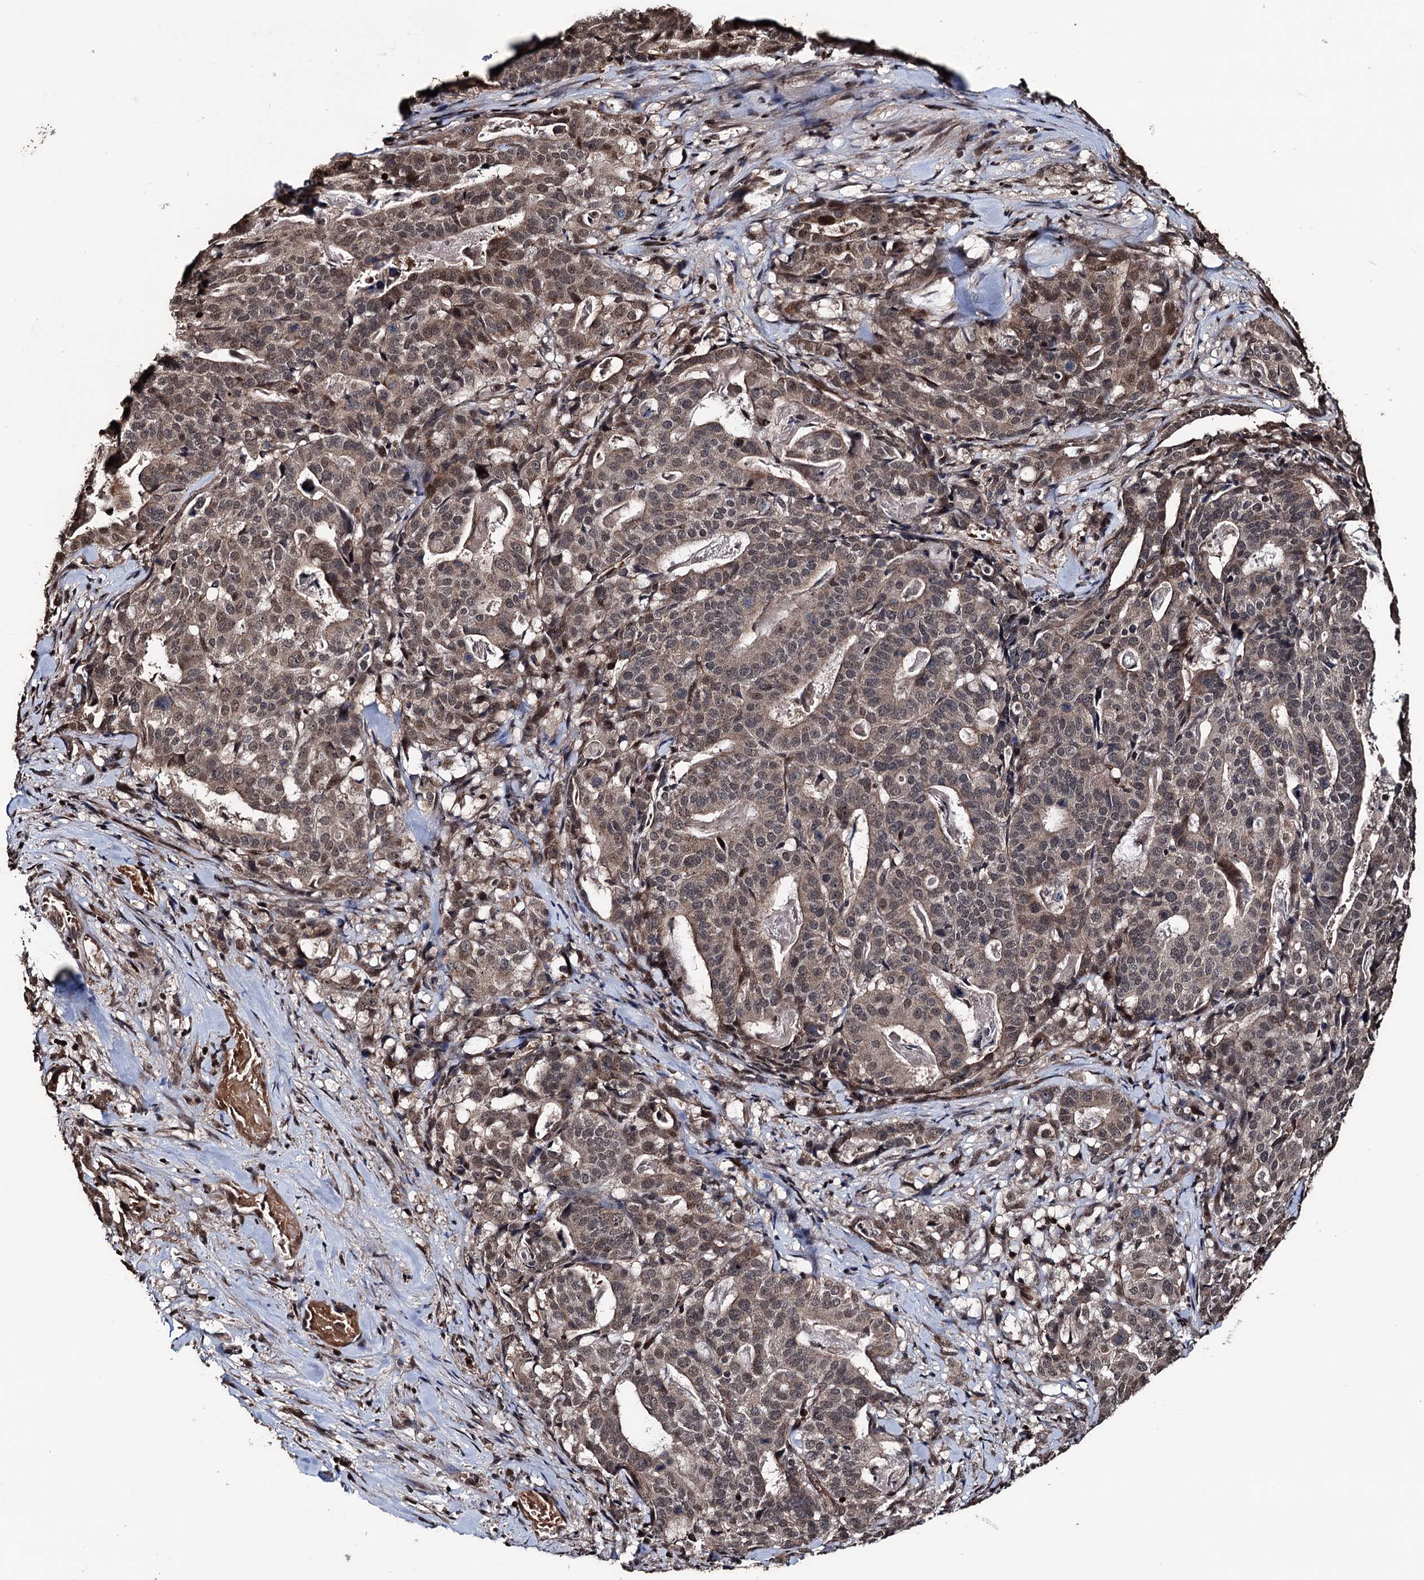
{"staining": {"intensity": "moderate", "quantity": ">75%", "location": "cytoplasmic/membranous,nuclear"}, "tissue": "stomach cancer", "cell_type": "Tumor cells", "image_type": "cancer", "snomed": [{"axis": "morphology", "description": "Adenocarcinoma, NOS"}, {"axis": "topography", "description": "Stomach"}], "caption": "Stomach cancer (adenocarcinoma) was stained to show a protein in brown. There is medium levels of moderate cytoplasmic/membranous and nuclear staining in approximately >75% of tumor cells. (DAB (3,3'-diaminobenzidine) IHC with brightfield microscopy, high magnification).", "gene": "EYA4", "patient": {"sex": "male", "age": 48}}